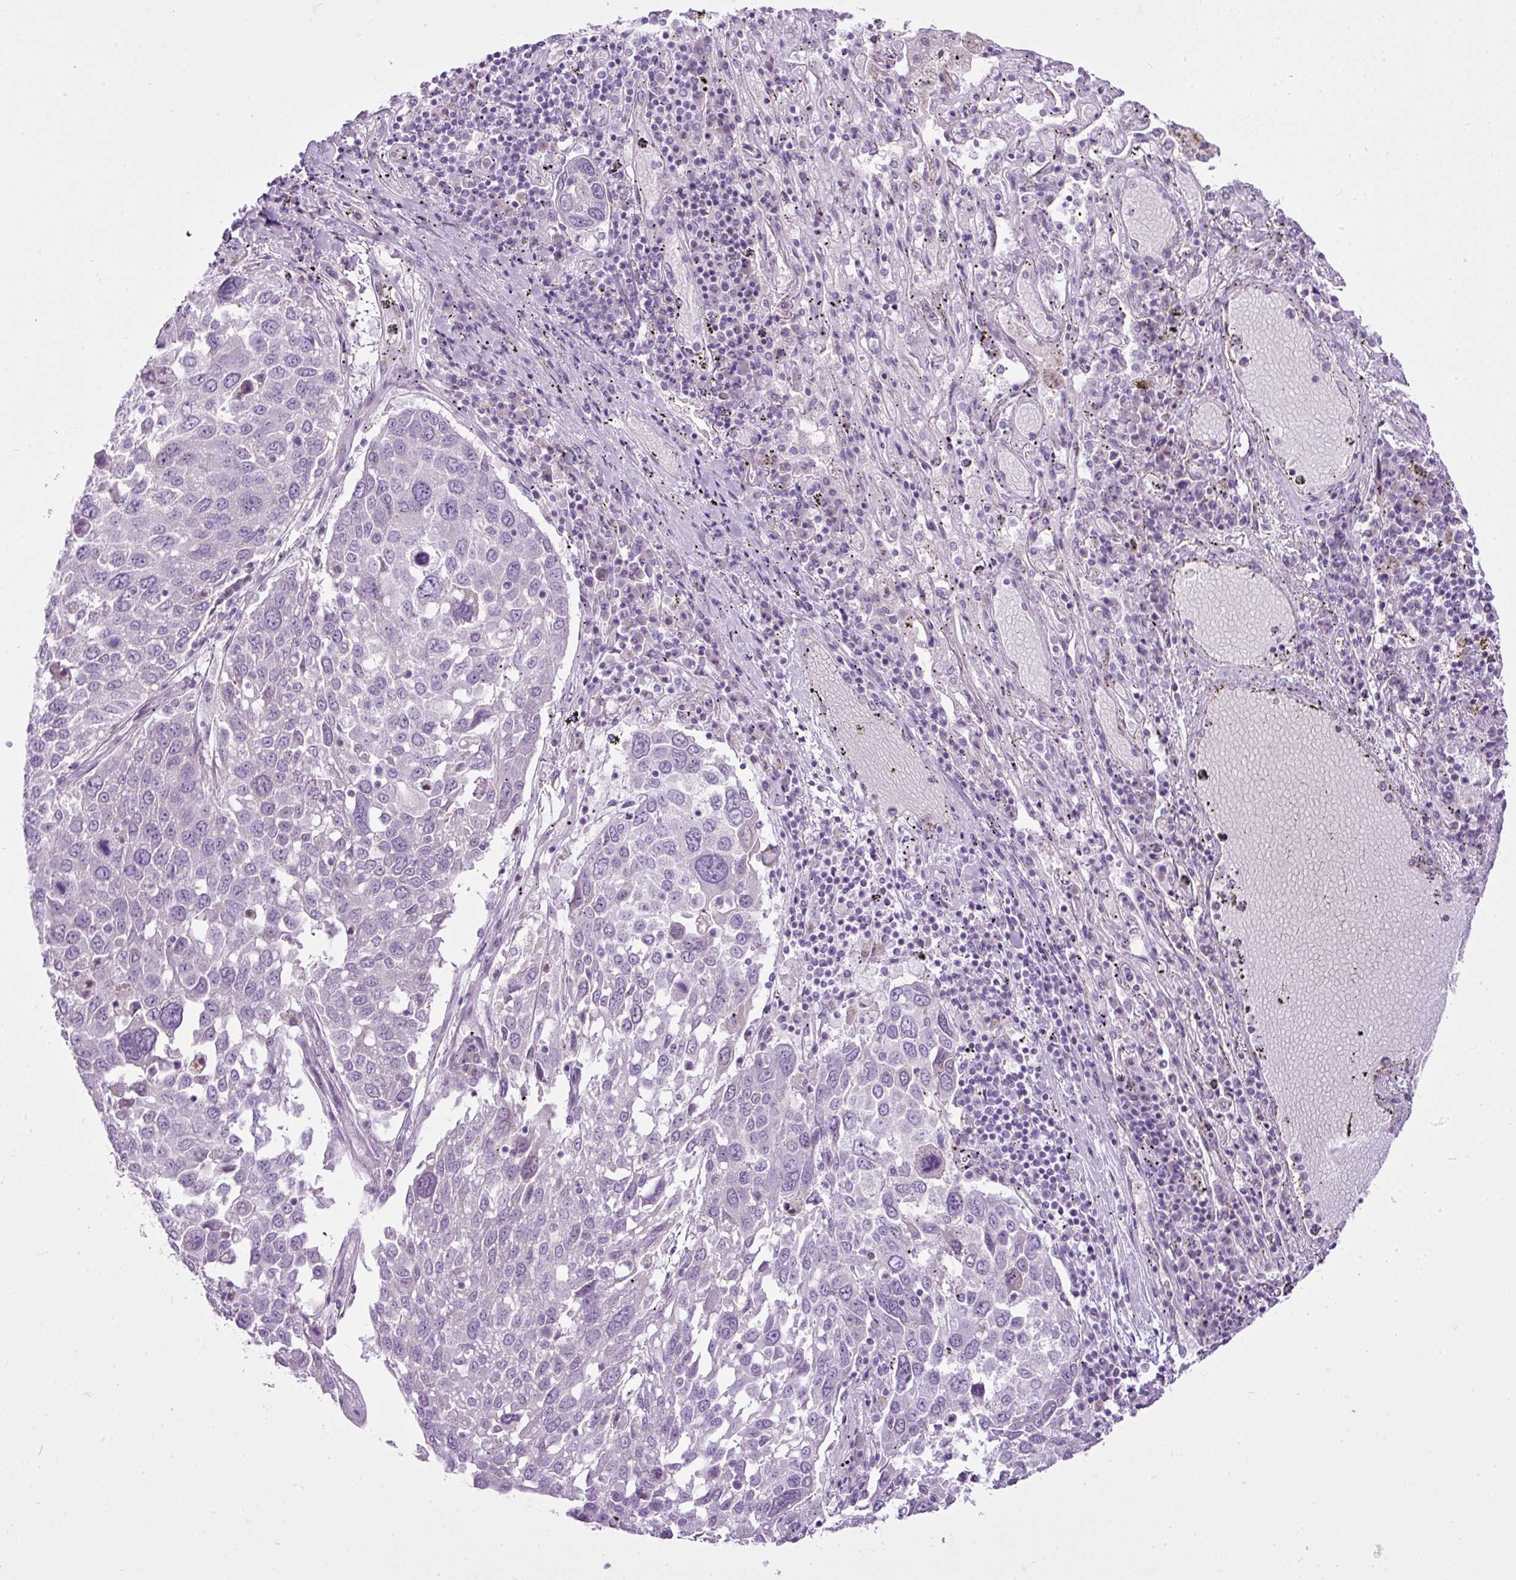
{"staining": {"intensity": "negative", "quantity": "none", "location": "none"}, "tissue": "lung cancer", "cell_type": "Tumor cells", "image_type": "cancer", "snomed": [{"axis": "morphology", "description": "Squamous cell carcinoma, NOS"}, {"axis": "topography", "description": "Lung"}], "caption": "A histopathology image of human lung squamous cell carcinoma is negative for staining in tumor cells. (IHC, brightfield microscopy, high magnification).", "gene": "FAM43A", "patient": {"sex": "male", "age": 65}}